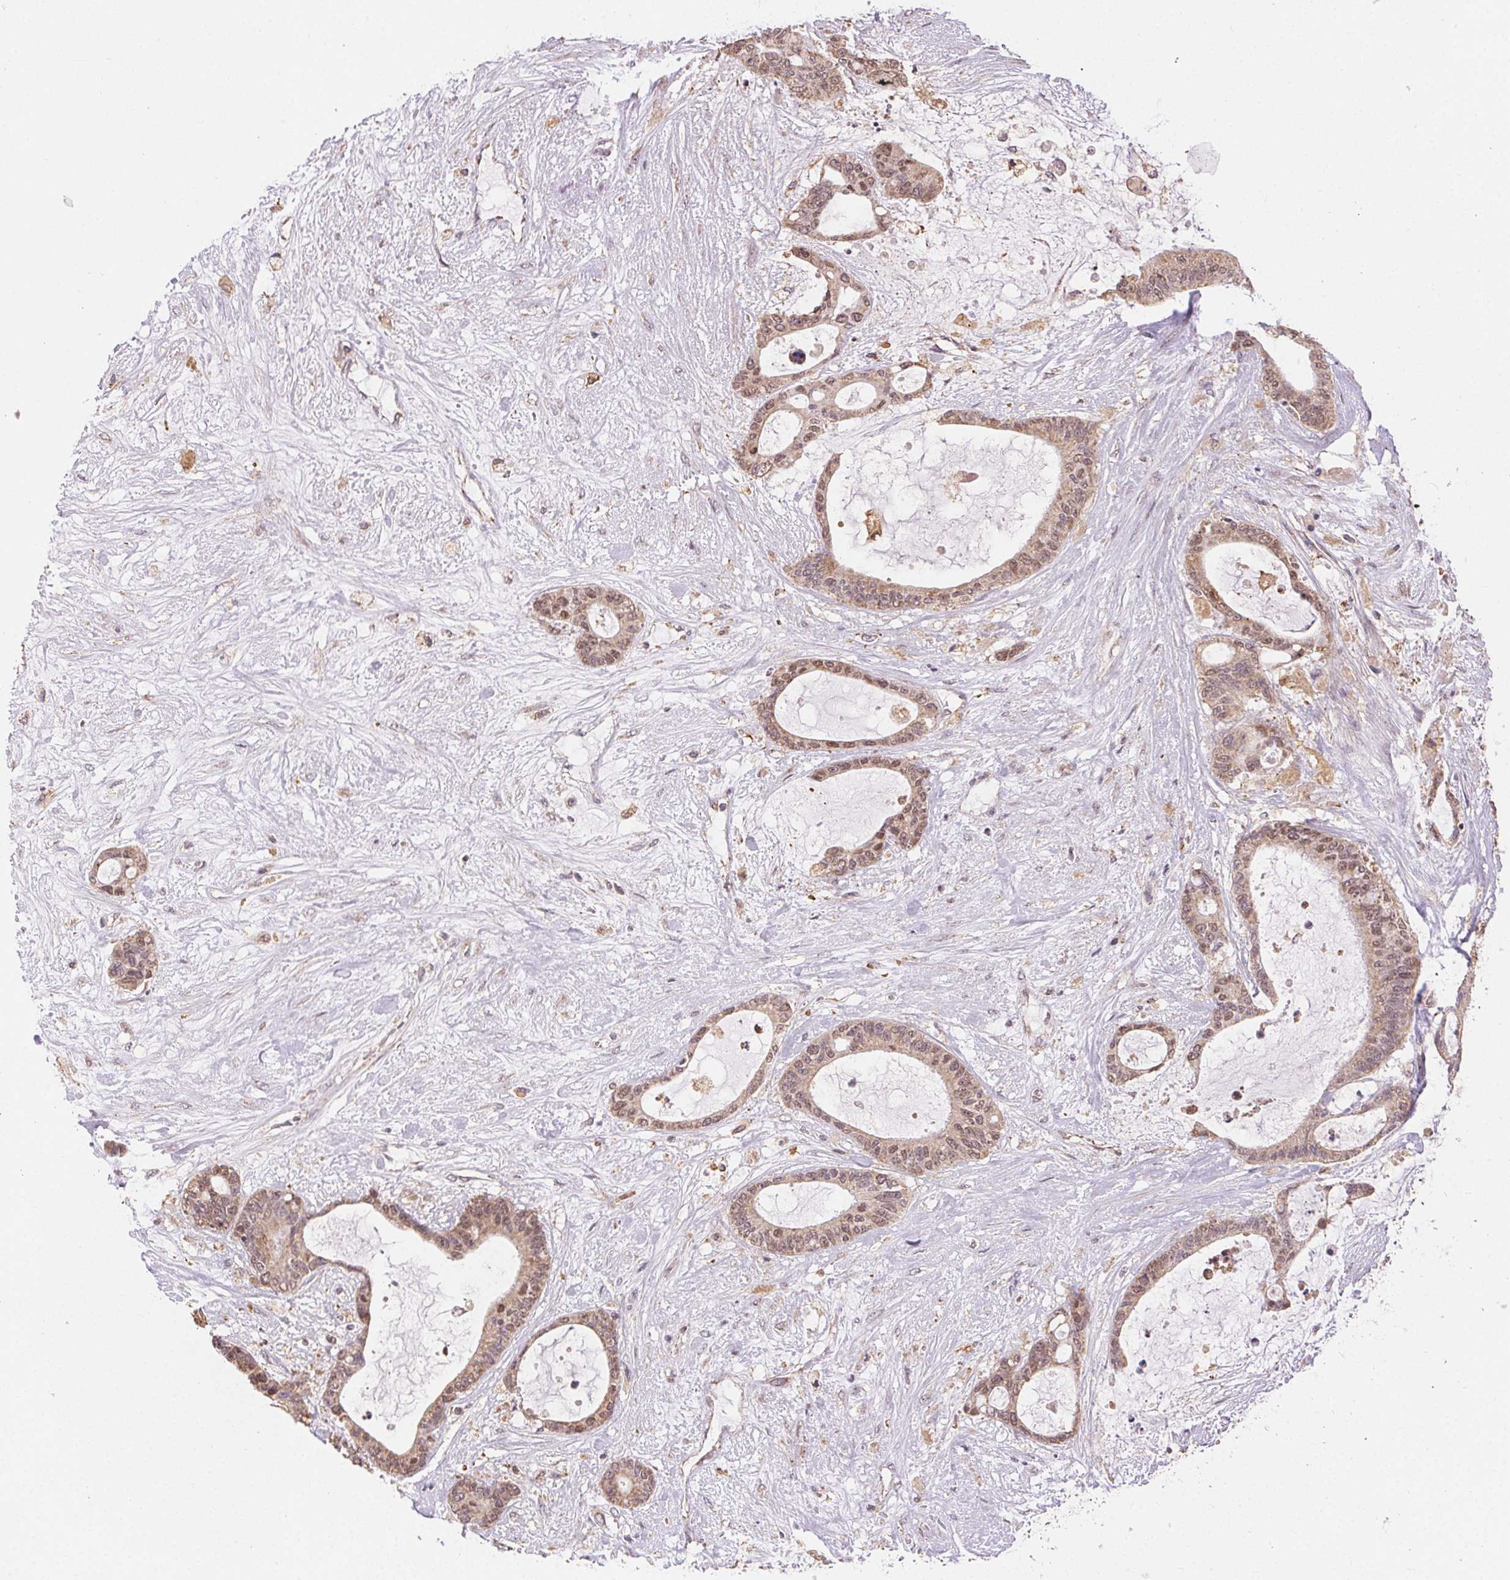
{"staining": {"intensity": "weak", "quantity": ">75%", "location": "cytoplasmic/membranous,nuclear"}, "tissue": "liver cancer", "cell_type": "Tumor cells", "image_type": "cancer", "snomed": [{"axis": "morphology", "description": "Normal tissue, NOS"}, {"axis": "morphology", "description": "Cholangiocarcinoma"}, {"axis": "topography", "description": "Liver"}, {"axis": "topography", "description": "Peripheral nerve tissue"}], "caption": "Human liver cancer stained for a protein (brown) displays weak cytoplasmic/membranous and nuclear positive expression in about >75% of tumor cells.", "gene": "PIWIL4", "patient": {"sex": "female", "age": 73}}